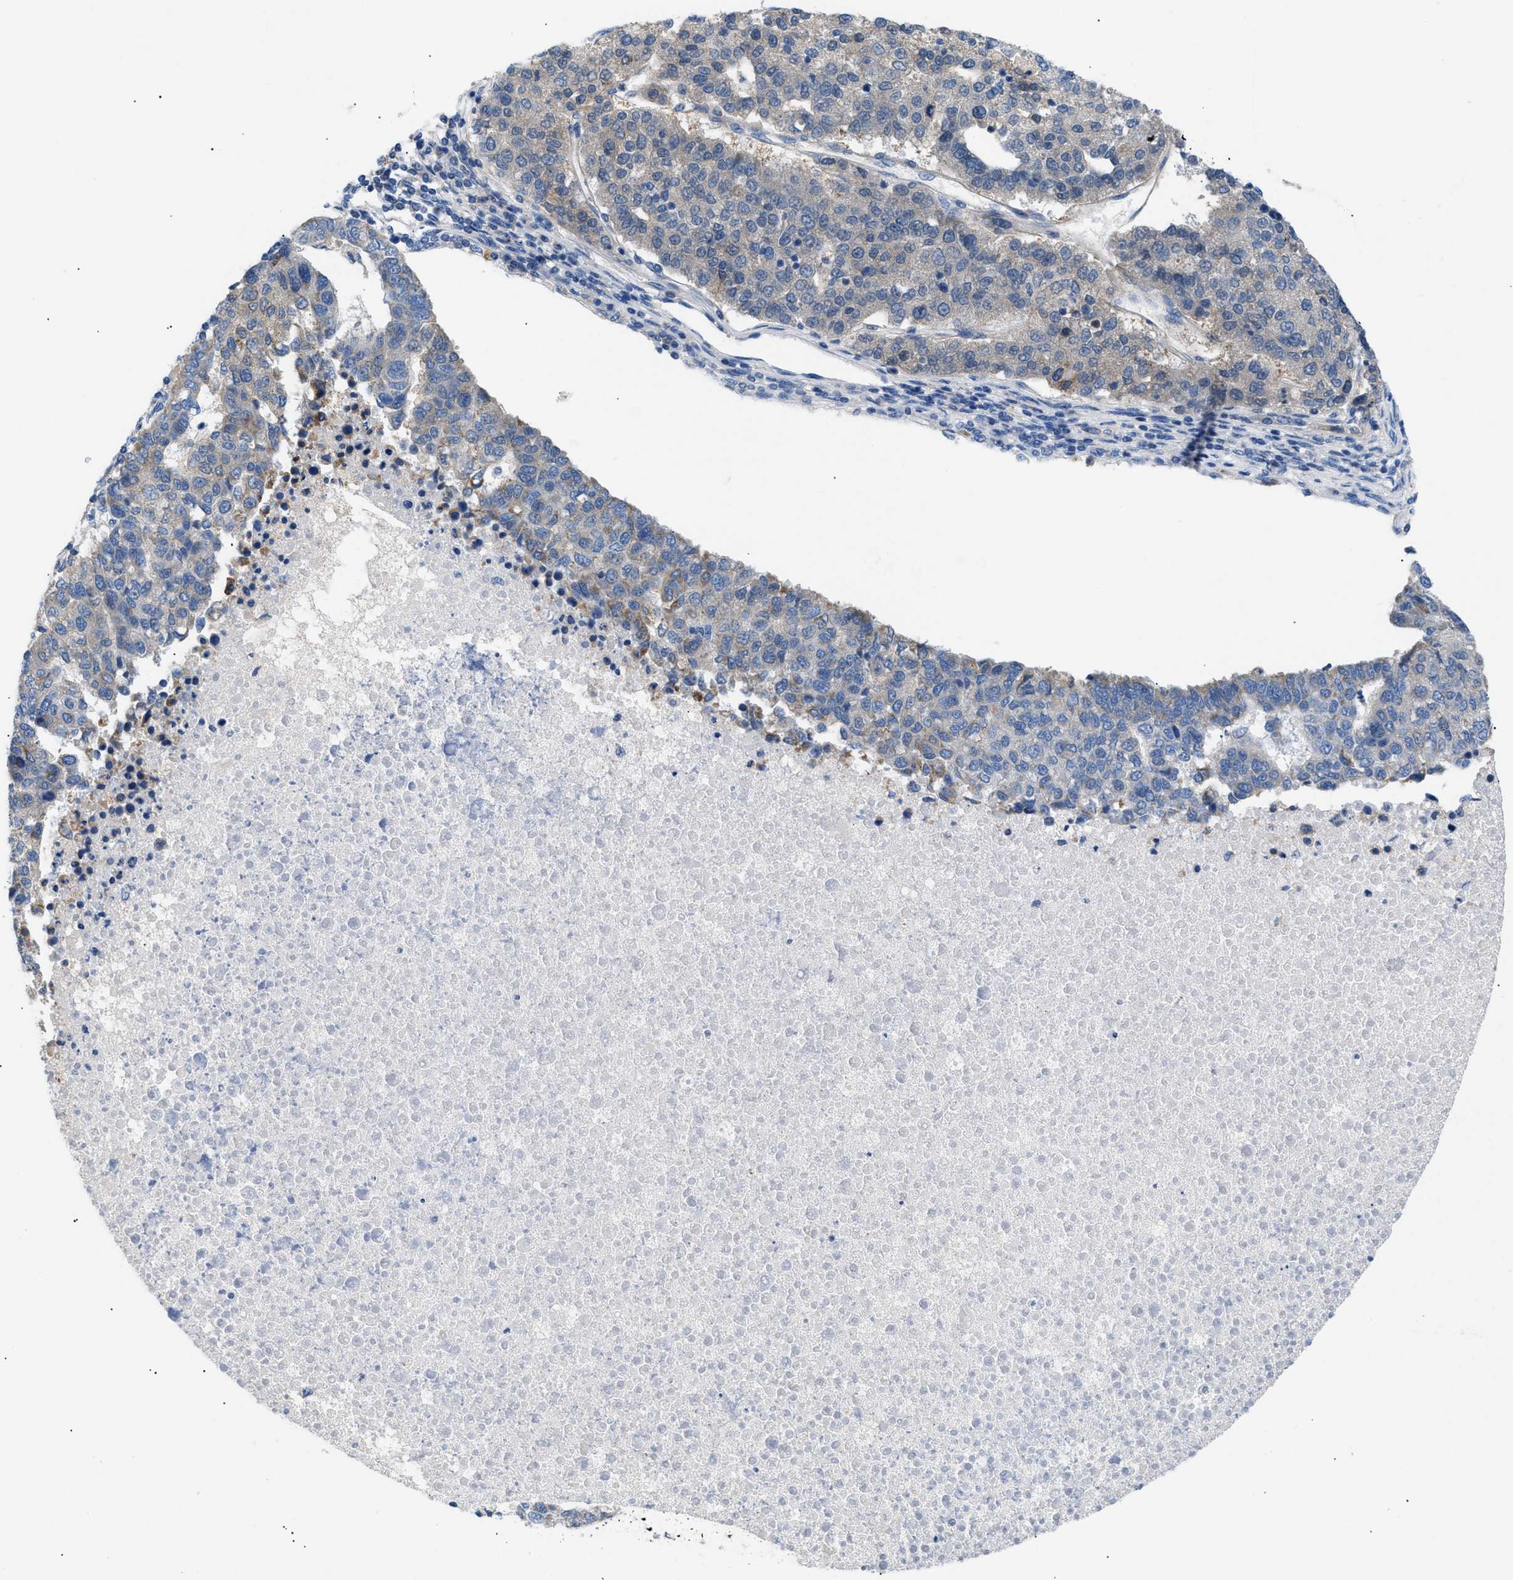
{"staining": {"intensity": "weak", "quantity": "<25%", "location": "cytoplasmic/membranous"}, "tissue": "pancreatic cancer", "cell_type": "Tumor cells", "image_type": "cancer", "snomed": [{"axis": "morphology", "description": "Adenocarcinoma, NOS"}, {"axis": "topography", "description": "Pancreas"}], "caption": "Tumor cells are negative for protein expression in human pancreatic cancer (adenocarcinoma).", "gene": "ILDR1", "patient": {"sex": "female", "age": 61}}